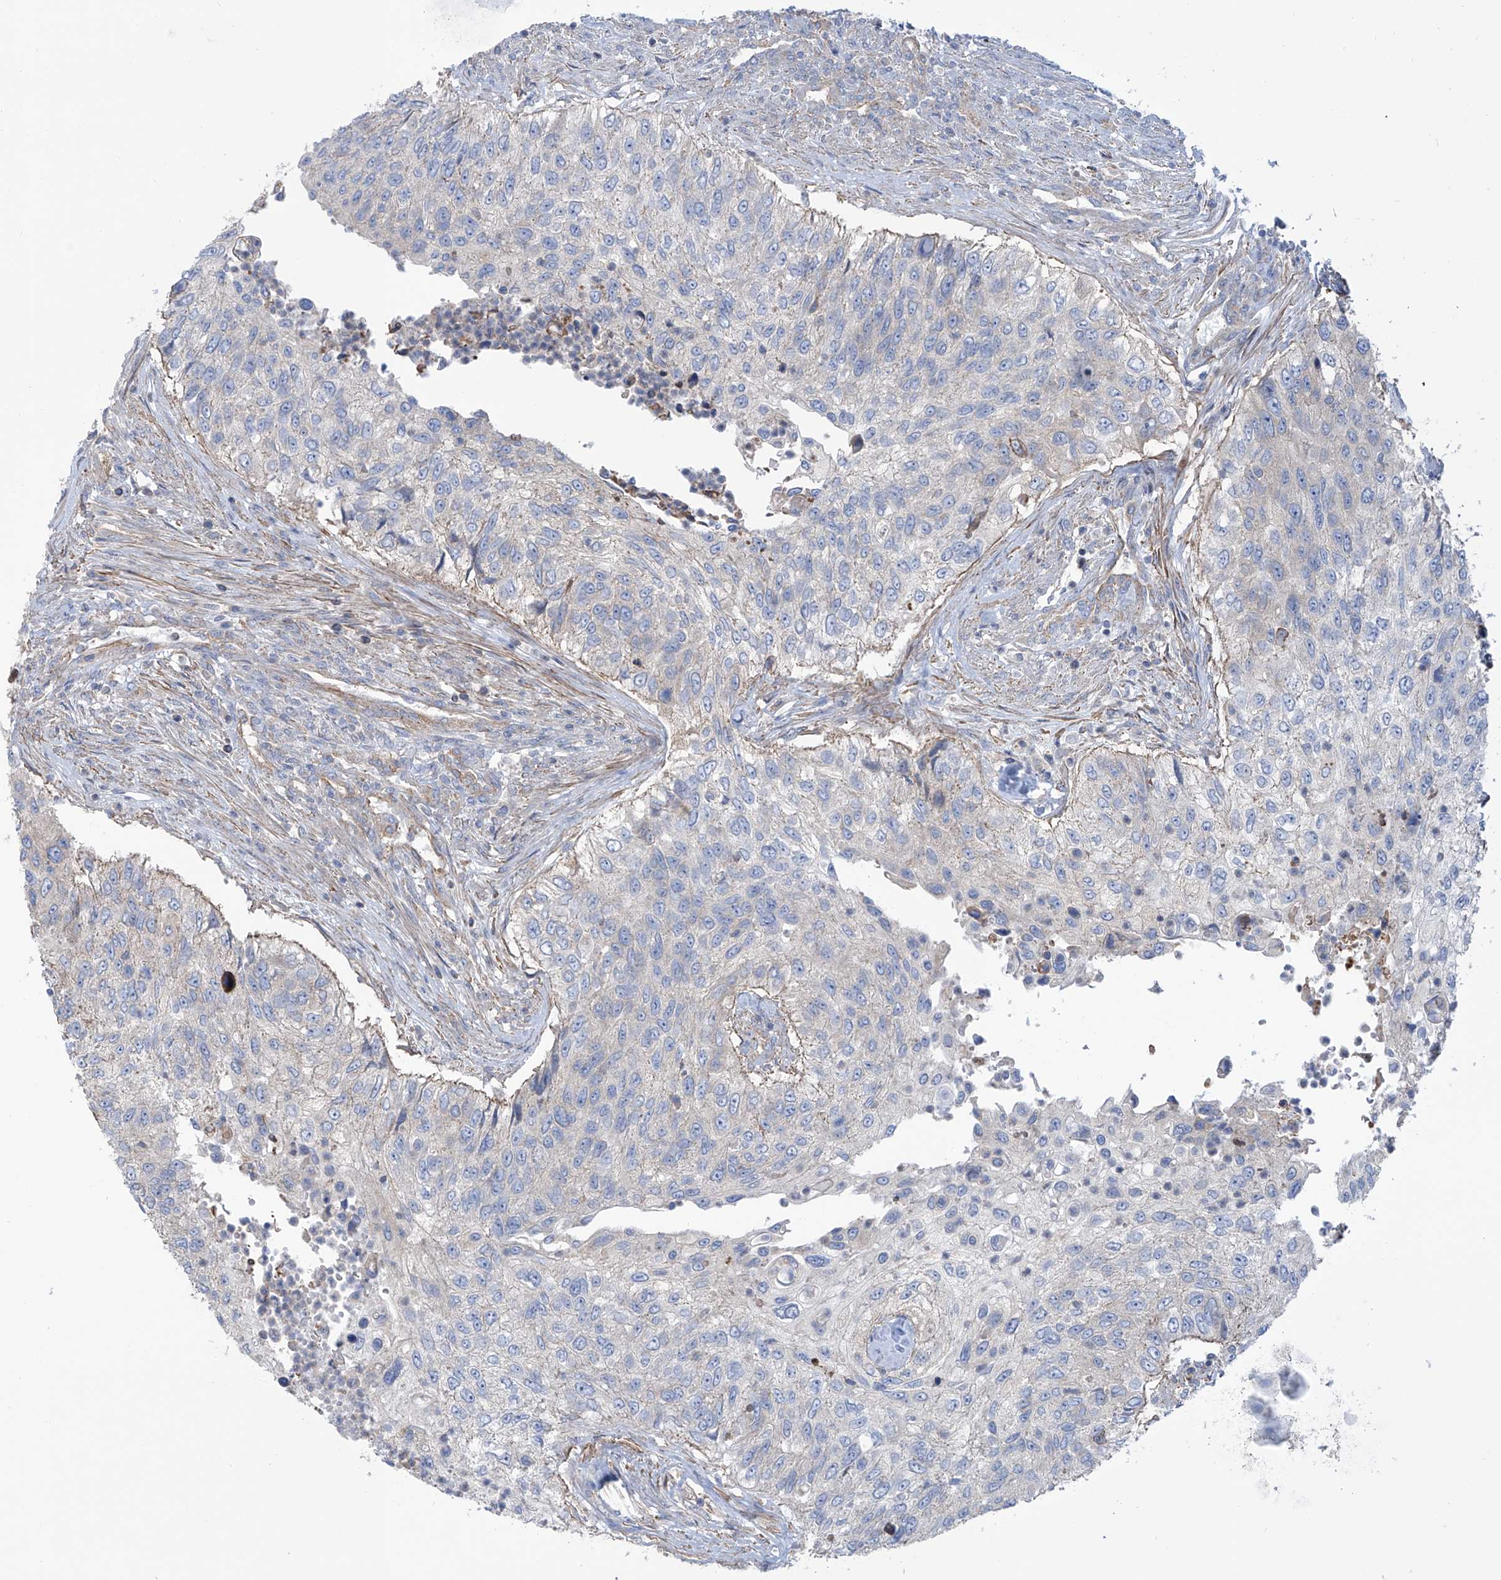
{"staining": {"intensity": "negative", "quantity": "none", "location": "none"}, "tissue": "urothelial cancer", "cell_type": "Tumor cells", "image_type": "cancer", "snomed": [{"axis": "morphology", "description": "Urothelial carcinoma, High grade"}, {"axis": "topography", "description": "Urinary bladder"}], "caption": "Tumor cells show no significant positivity in urothelial carcinoma (high-grade). (DAB immunohistochemistry with hematoxylin counter stain).", "gene": "TMEM209", "patient": {"sex": "female", "age": 60}}